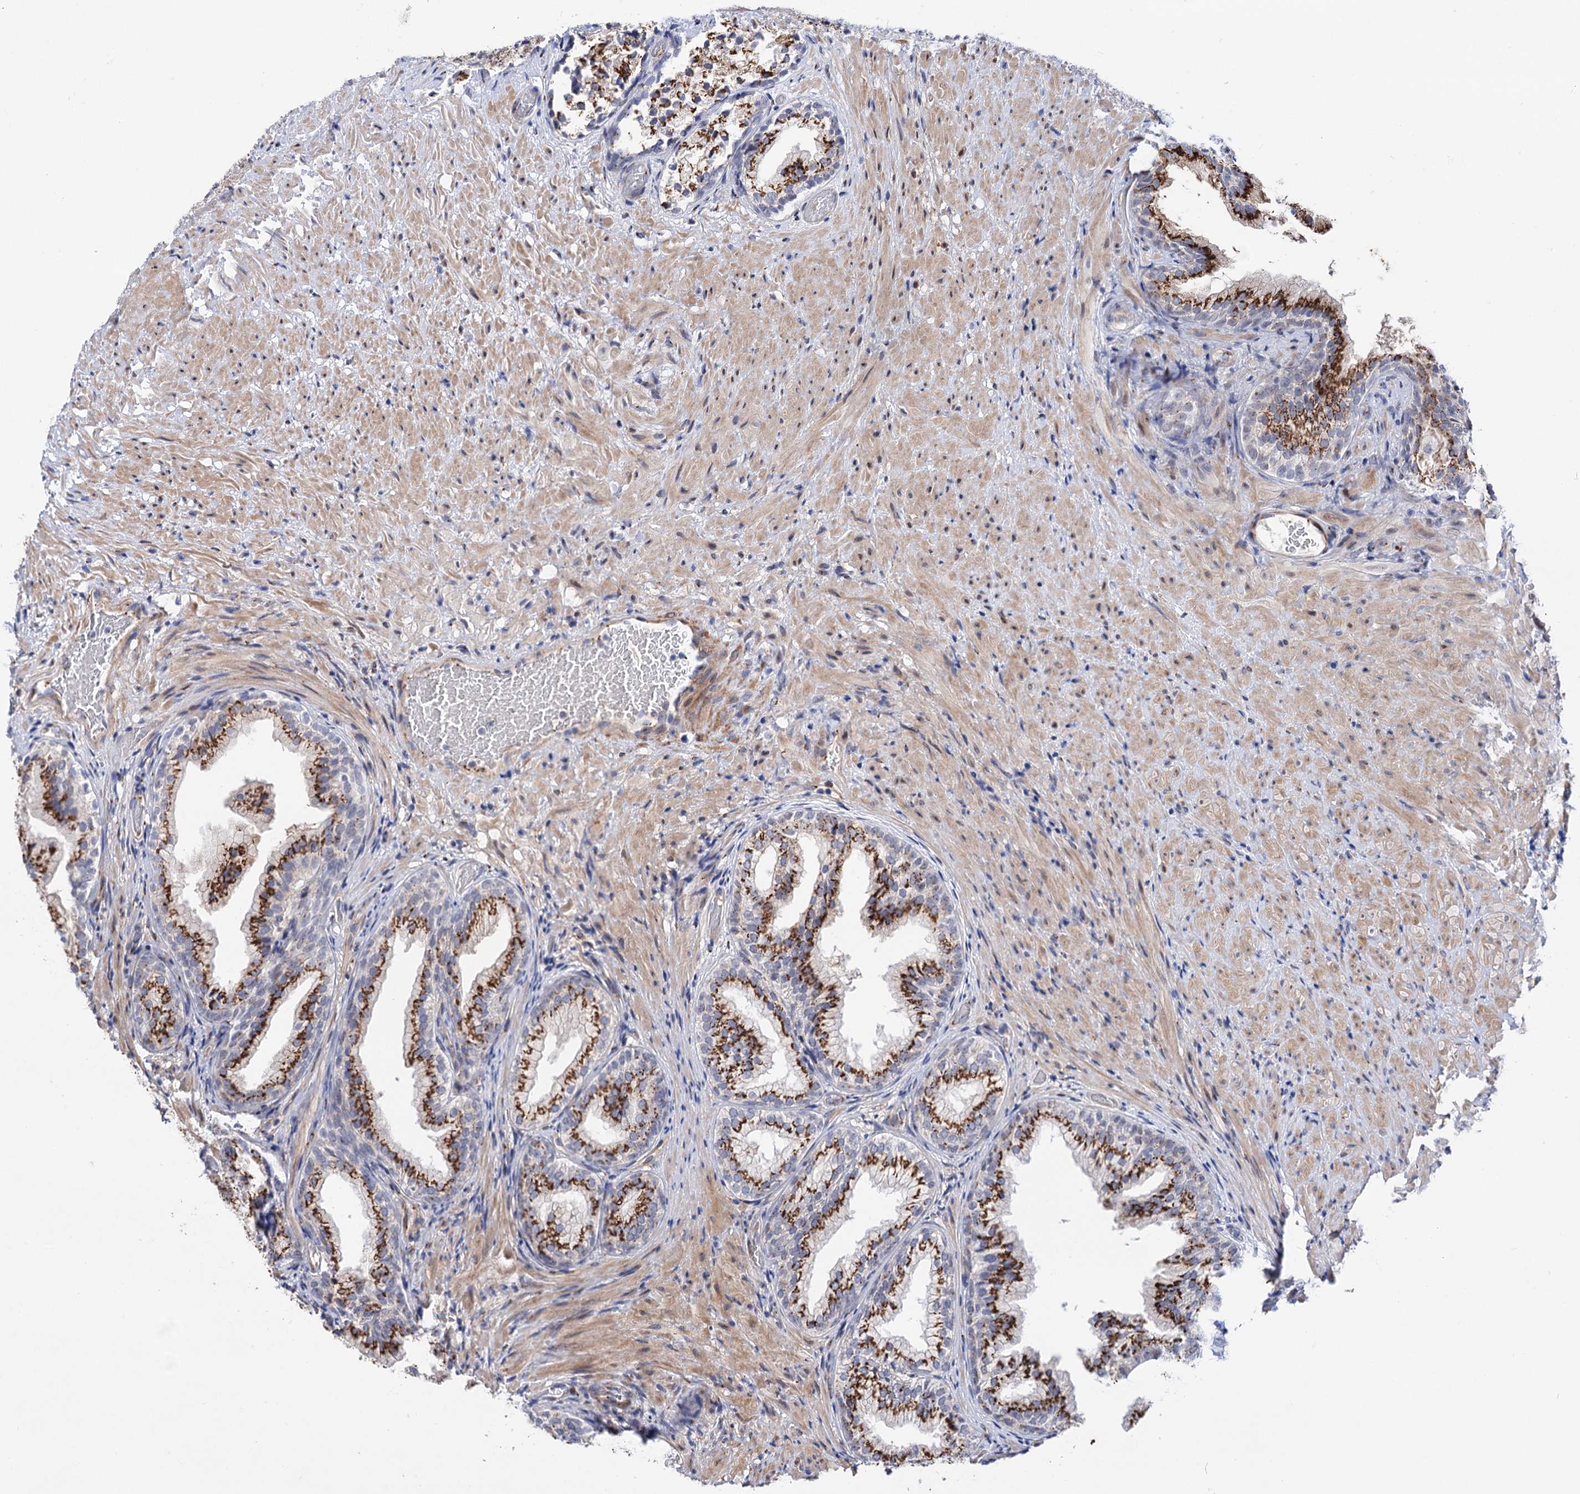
{"staining": {"intensity": "strong", "quantity": ">75%", "location": "cytoplasmic/membranous"}, "tissue": "prostate", "cell_type": "Glandular cells", "image_type": "normal", "snomed": [{"axis": "morphology", "description": "Normal tissue, NOS"}, {"axis": "topography", "description": "Prostate"}], "caption": "Strong cytoplasmic/membranous positivity is appreciated in about >75% of glandular cells in normal prostate. (Stains: DAB (3,3'-diaminobenzidine) in brown, nuclei in blue, Microscopy: brightfield microscopy at high magnification).", "gene": "C11orf96", "patient": {"sex": "male", "age": 76}}